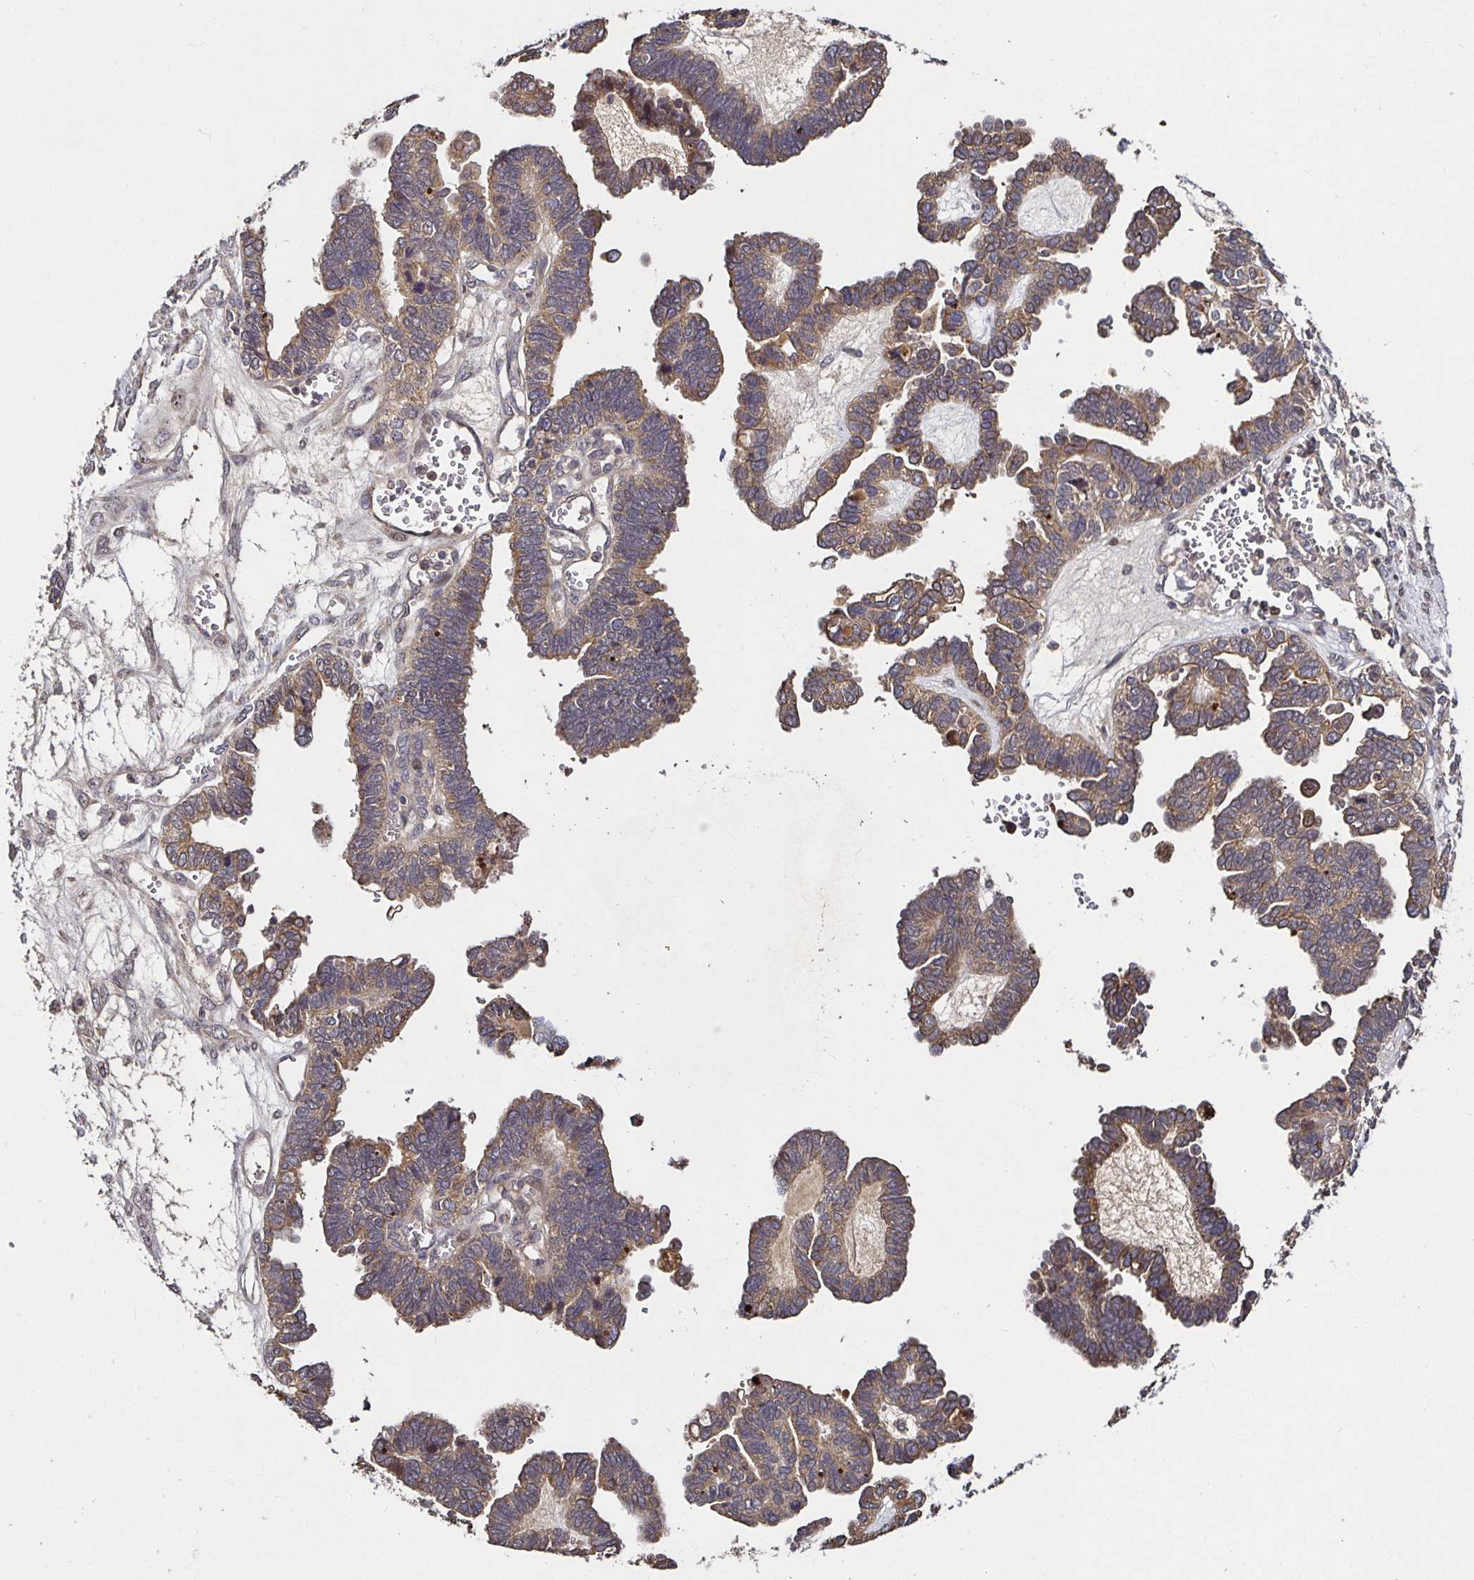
{"staining": {"intensity": "weak", "quantity": ">75%", "location": "cytoplasmic/membranous"}, "tissue": "ovarian cancer", "cell_type": "Tumor cells", "image_type": "cancer", "snomed": [{"axis": "morphology", "description": "Cystadenocarcinoma, serous, NOS"}, {"axis": "topography", "description": "Ovary"}], "caption": "A low amount of weak cytoplasmic/membranous expression is appreciated in about >75% of tumor cells in ovarian cancer (serous cystadenocarcinoma) tissue.", "gene": "SMYD3", "patient": {"sex": "female", "age": 51}}